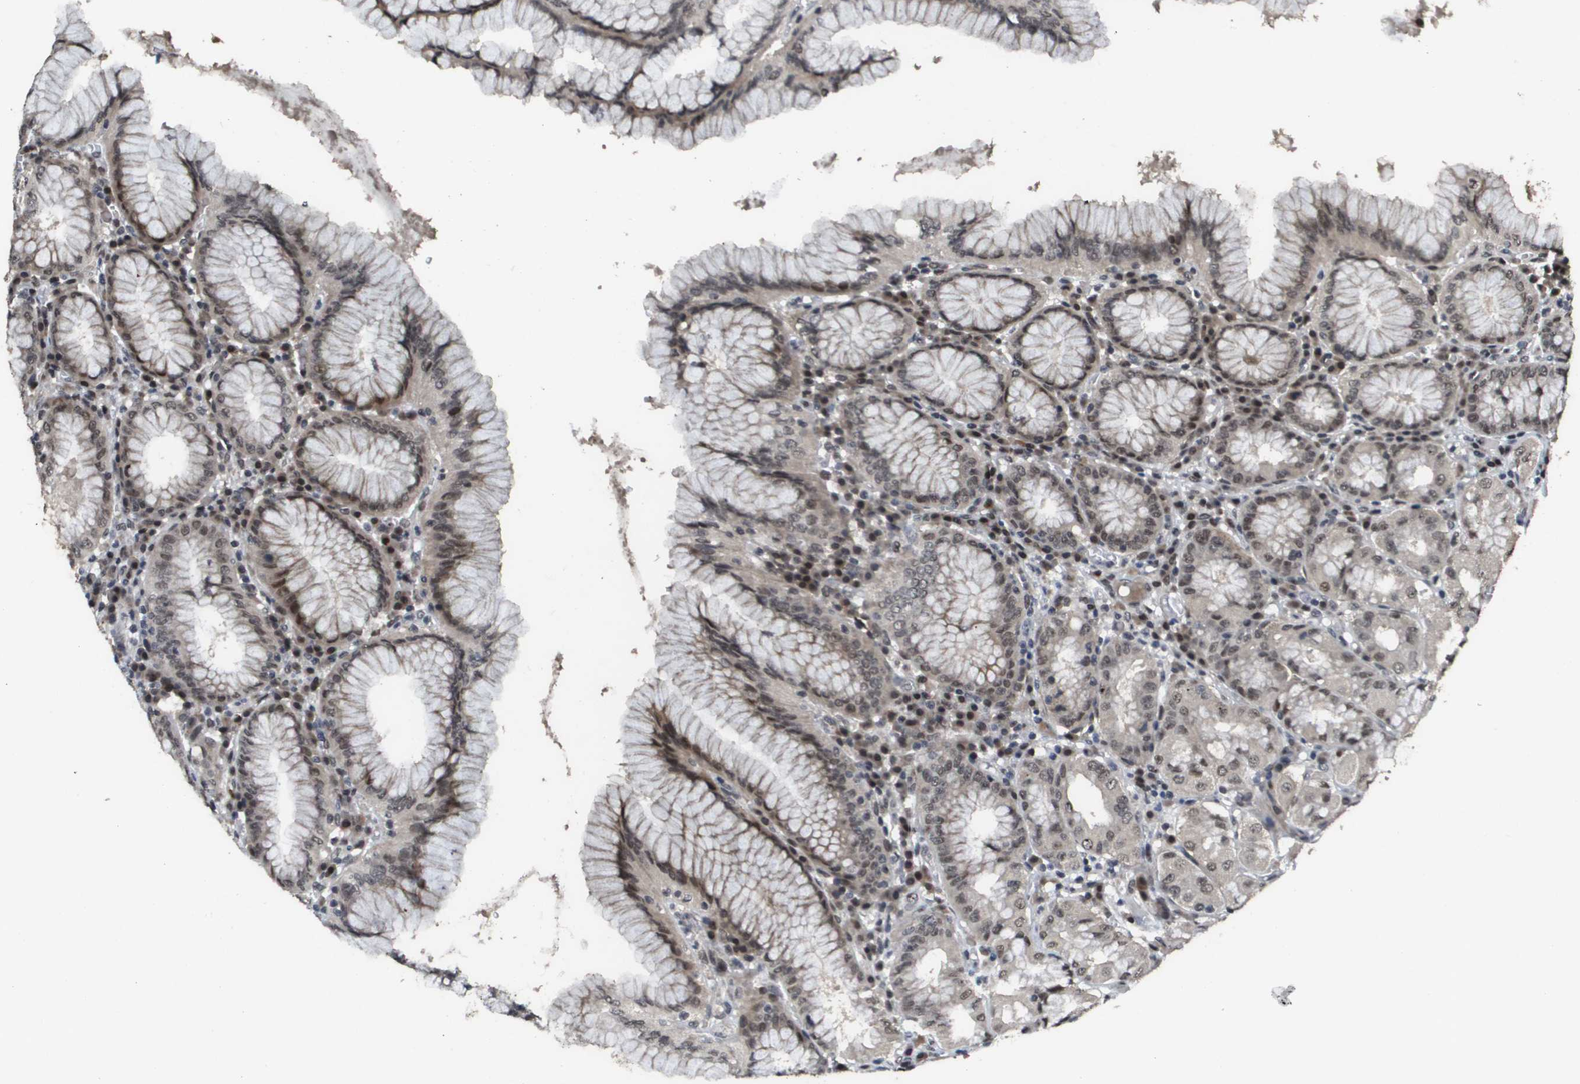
{"staining": {"intensity": "strong", "quantity": "25%-75%", "location": "cytoplasmic/membranous,nuclear"}, "tissue": "stomach", "cell_type": "Glandular cells", "image_type": "normal", "snomed": [{"axis": "morphology", "description": "Normal tissue, NOS"}, {"axis": "topography", "description": "Stomach"}, {"axis": "topography", "description": "Stomach, lower"}], "caption": "A photomicrograph of human stomach stained for a protein displays strong cytoplasmic/membranous,nuclear brown staining in glandular cells. (DAB (3,3'-diaminobenzidine) = brown stain, brightfield microscopy at high magnification).", "gene": "KAT5", "patient": {"sex": "female", "age": 56}}